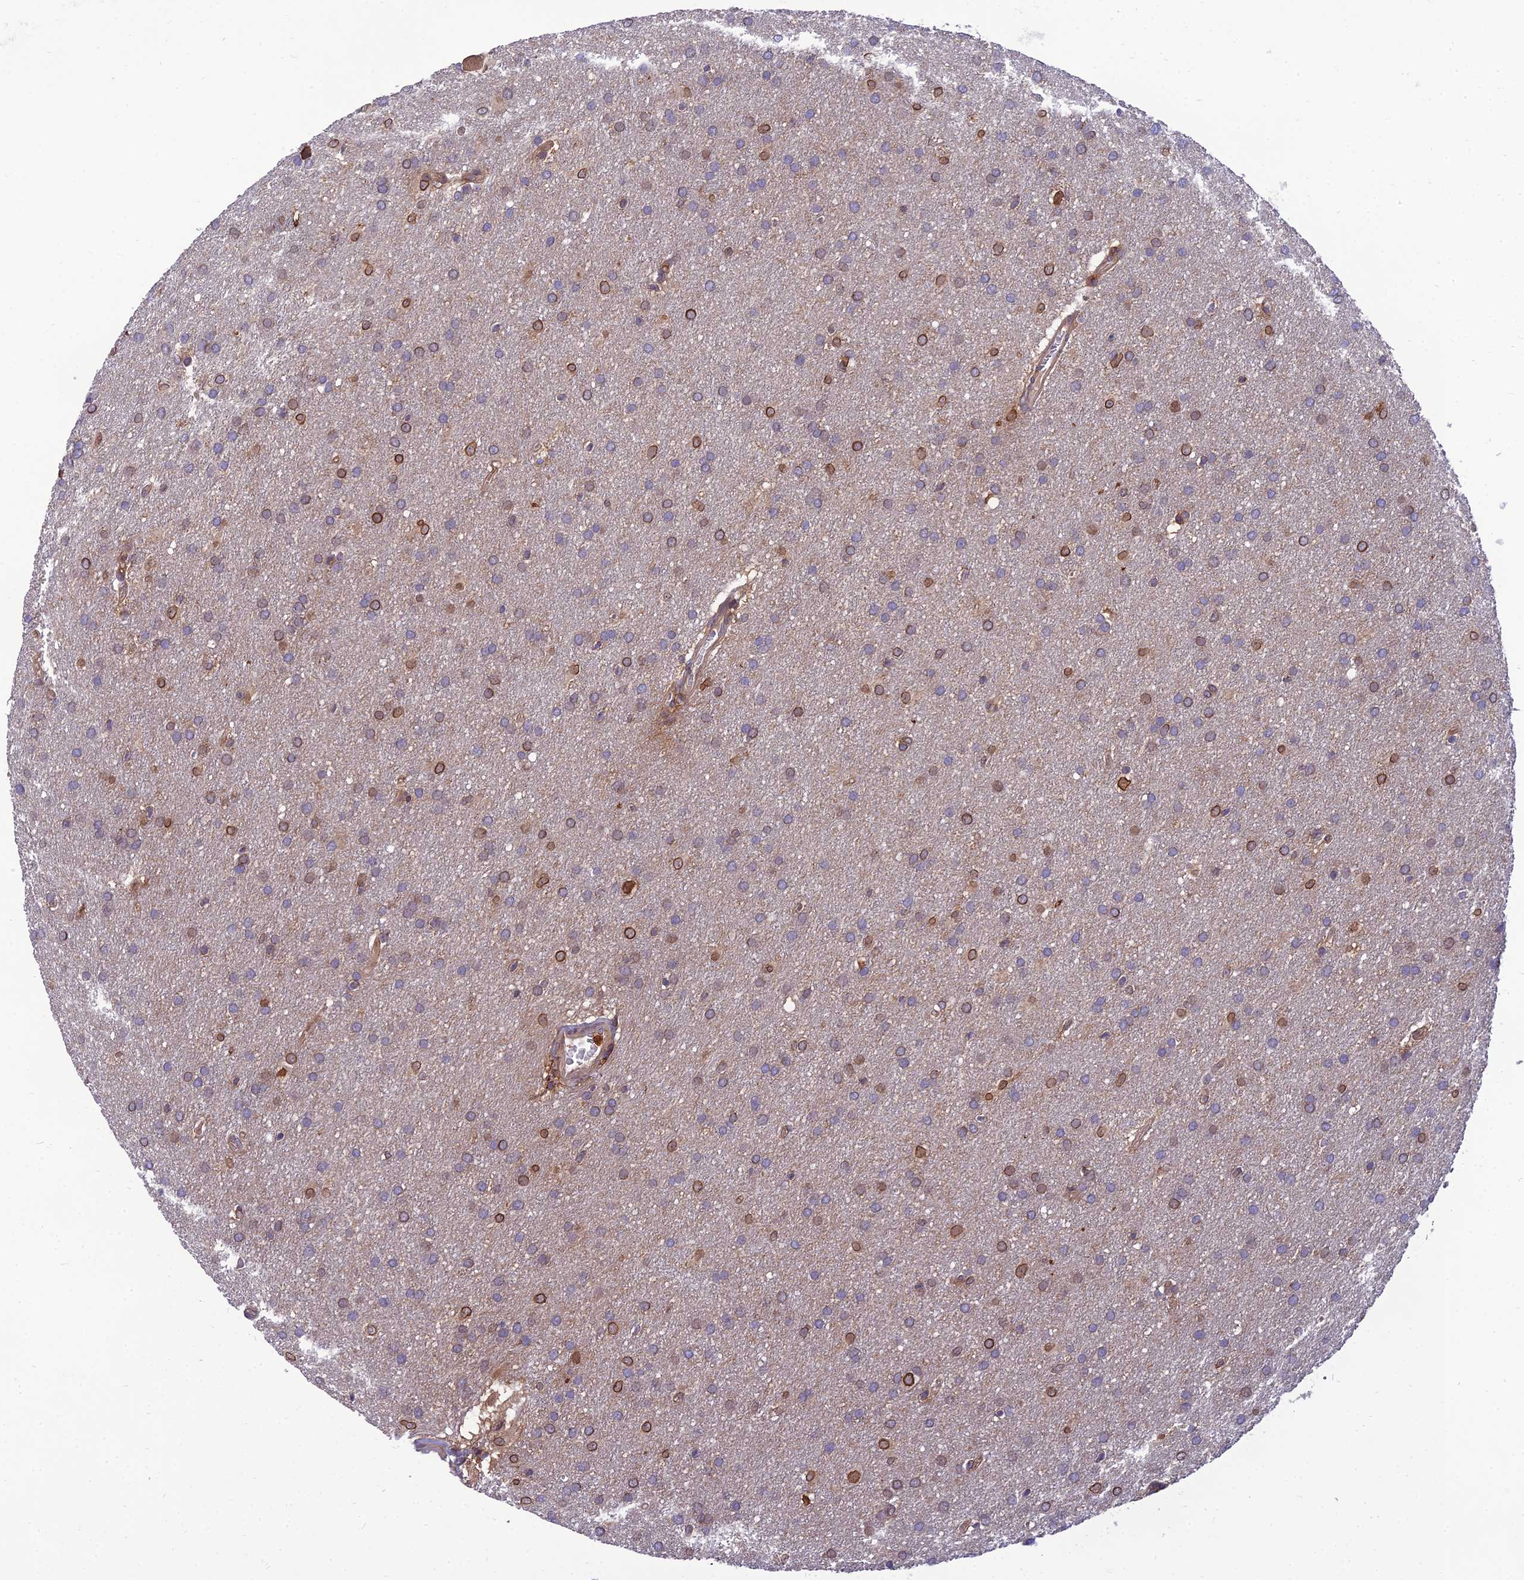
{"staining": {"intensity": "moderate", "quantity": "<25%", "location": "cytoplasmic/membranous,nuclear"}, "tissue": "glioma", "cell_type": "Tumor cells", "image_type": "cancer", "snomed": [{"axis": "morphology", "description": "Glioma, malignant, Low grade"}, {"axis": "topography", "description": "Brain"}], "caption": "This micrograph exhibits immunohistochemistry (IHC) staining of glioma, with low moderate cytoplasmic/membranous and nuclear positivity in approximately <25% of tumor cells.", "gene": "UMAD1", "patient": {"sex": "female", "age": 32}}